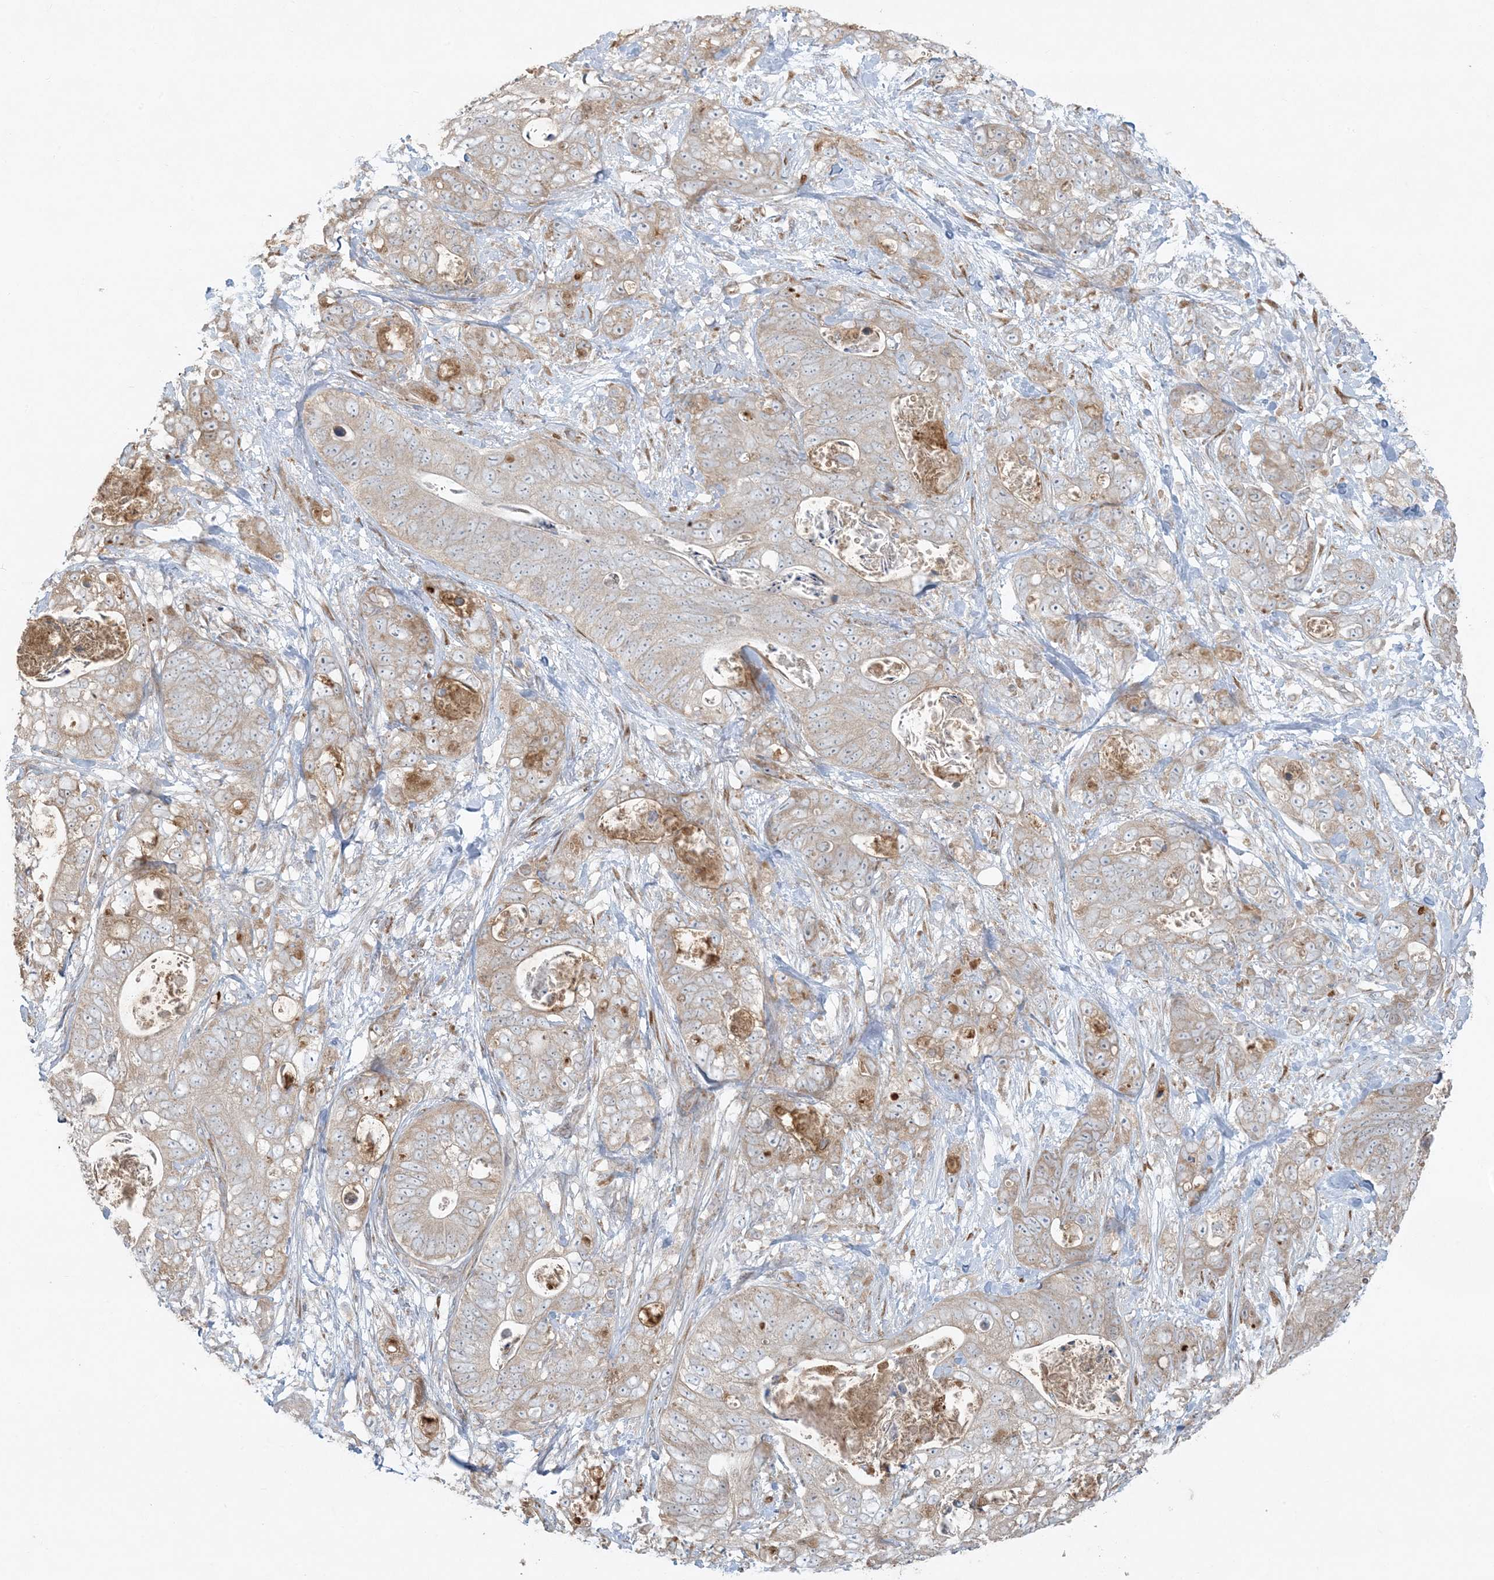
{"staining": {"intensity": "weak", "quantity": "<25%", "location": "cytoplasmic/membranous"}, "tissue": "stomach cancer", "cell_type": "Tumor cells", "image_type": "cancer", "snomed": [{"axis": "morphology", "description": "Normal tissue, NOS"}, {"axis": "morphology", "description": "Adenocarcinoma, NOS"}, {"axis": "topography", "description": "Stomach"}], "caption": "High magnification brightfield microscopy of stomach adenocarcinoma stained with DAB (brown) and counterstained with hematoxylin (blue): tumor cells show no significant staining.", "gene": "ZNF263", "patient": {"sex": "female", "age": 89}}